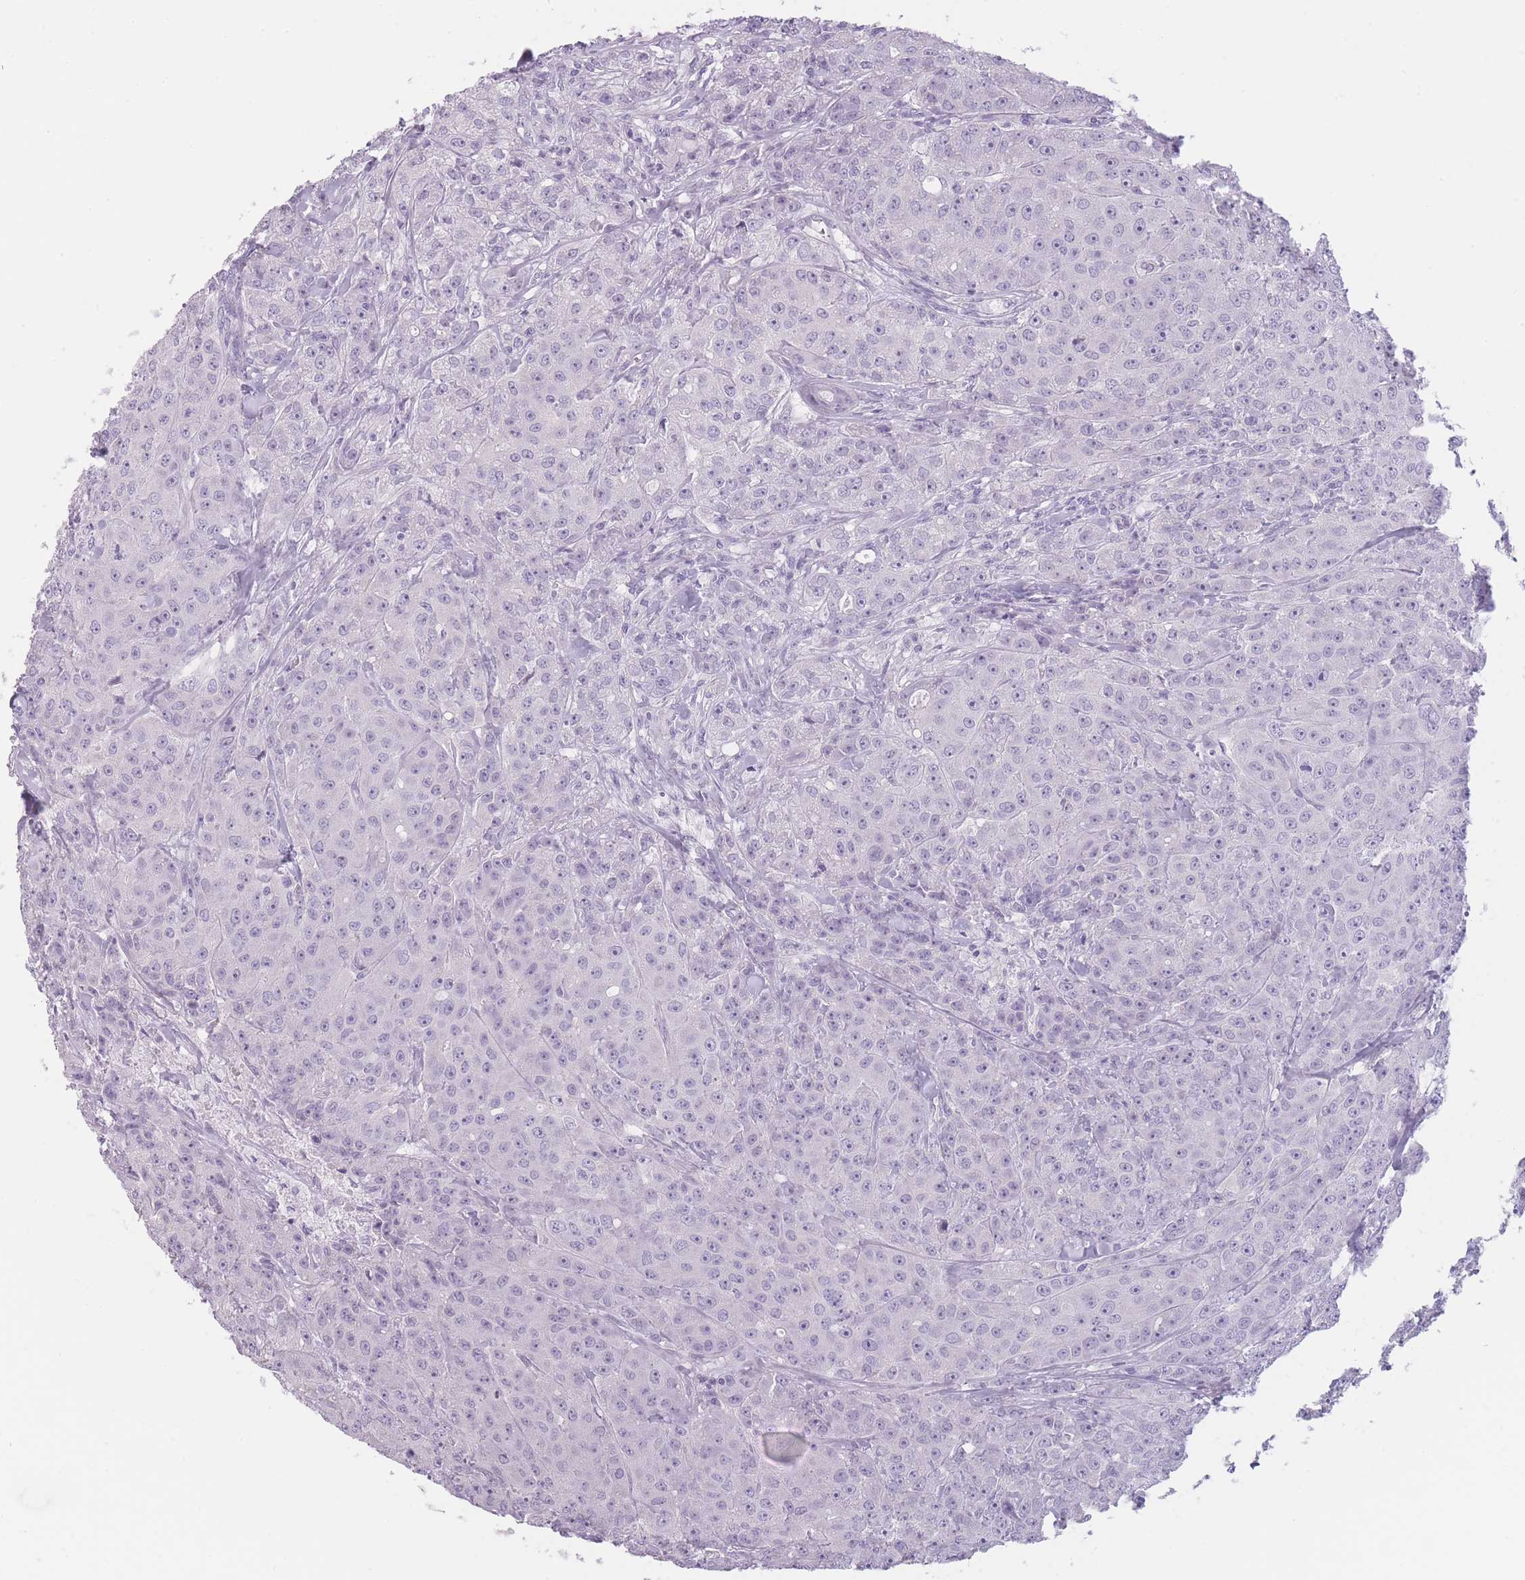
{"staining": {"intensity": "negative", "quantity": "none", "location": "none"}, "tissue": "breast cancer", "cell_type": "Tumor cells", "image_type": "cancer", "snomed": [{"axis": "morphology", "description": "Duct carcinoma"}, {"axis": "topography", "description": "Breast"}], "caption": "Immunohistochemistry micrograph of neoplastic tissue: infiltrating ductal carcinoma (breast) stained with DAB demonstrates no significant protein expression in tumor cells. (DAB (3,3'-diaminobenzidine) IHC visualized using brightfield microscopy, high magnification).", "gene": "TMEM236", "patient": {"sex": "female", "age": 43}}